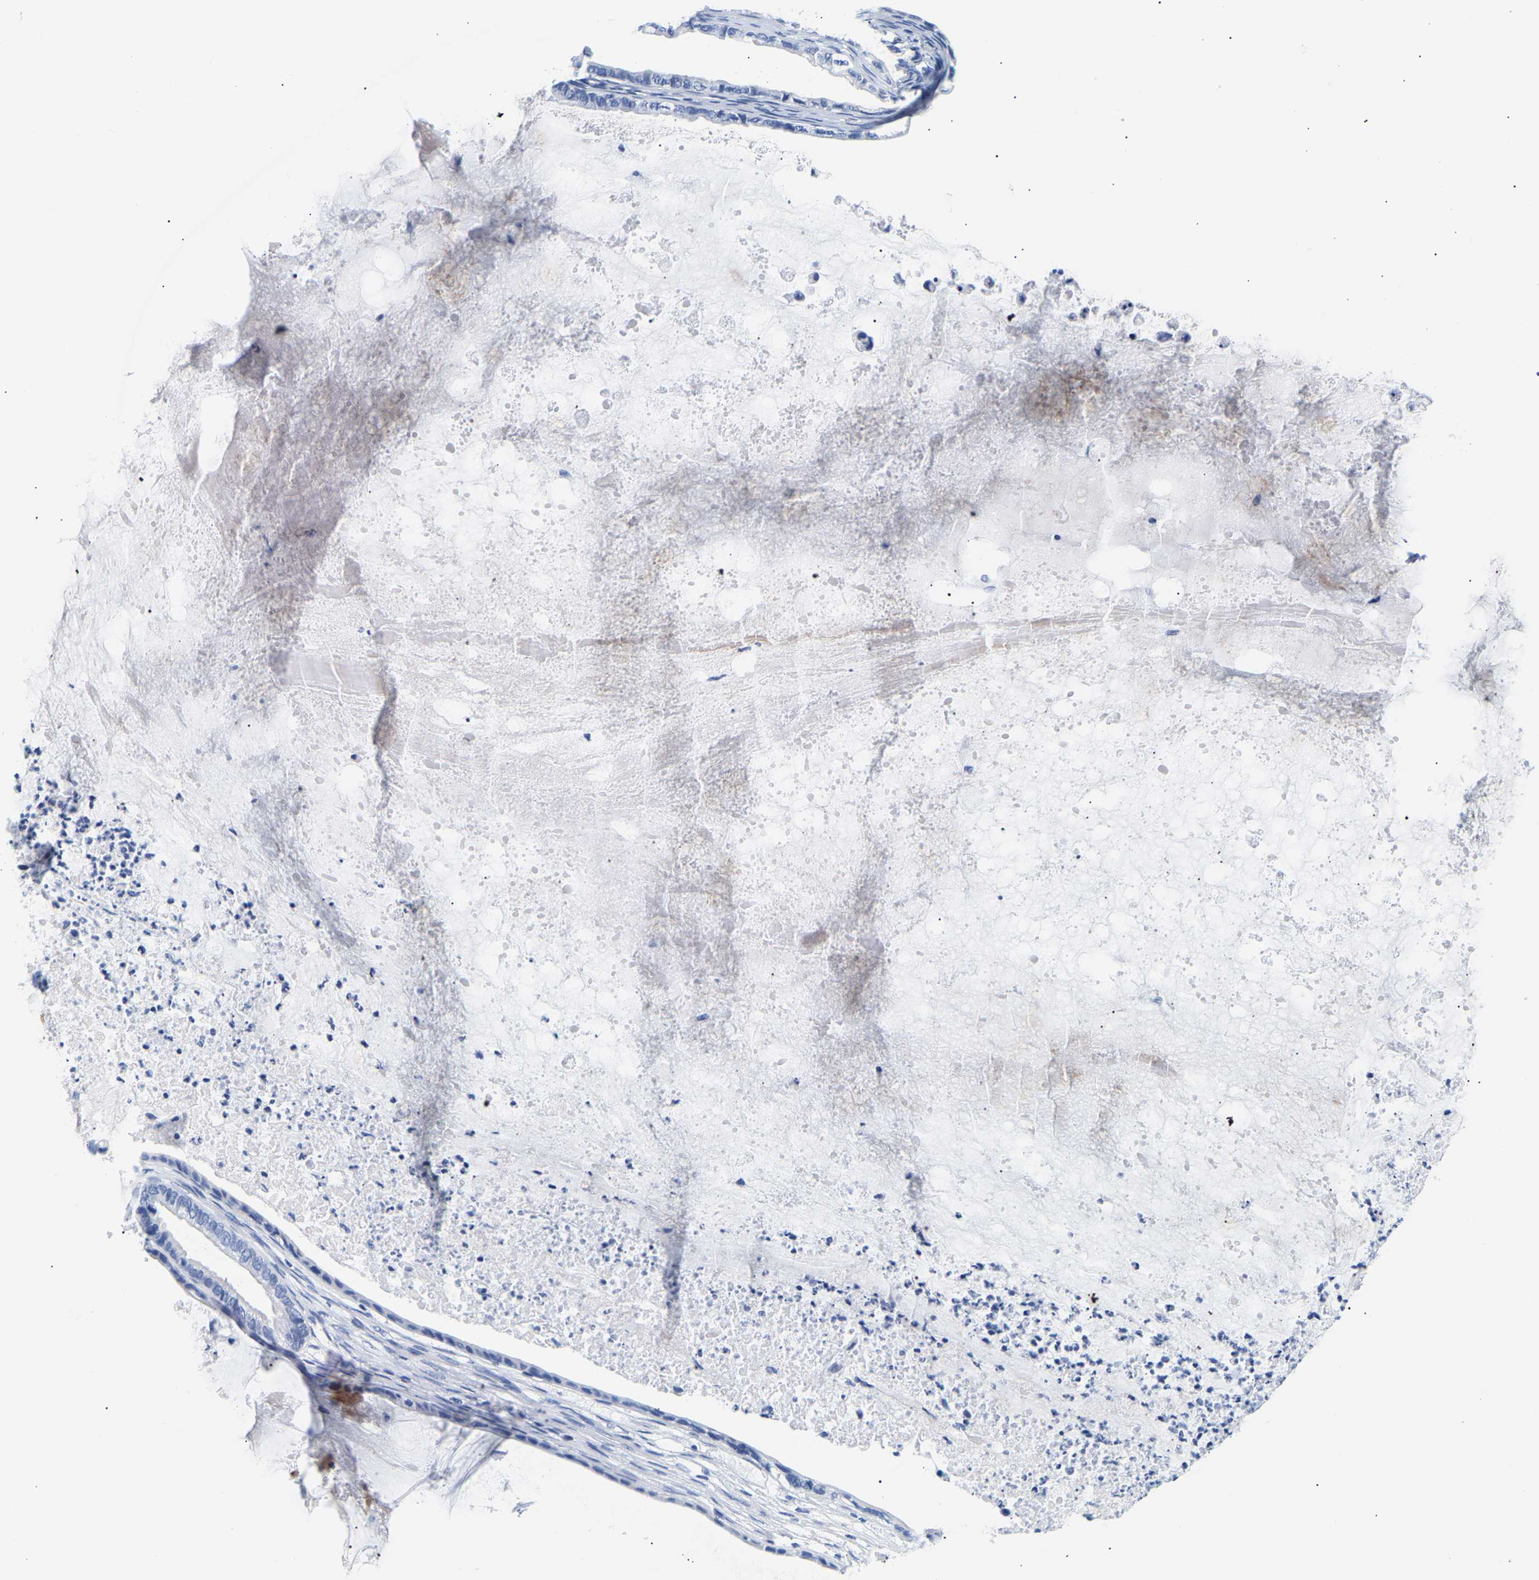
{"staining": {"intensity": "negative", "quantity": "none", "location": "none"}, "tissue": "ovarian cancer", "cell_type": "Tumor cells", "image_type": "cancer", "snomed": [{"axis": "morphology", "description": "Cystadenocarcinoma, mucinous, NOS"}, {"axis": "topography", "description": "Ovary"}], "caption": "The micrograph demonstrates no significant expression in tumor cells of mucinous cystadenocarcinoma (ovarian). (DAB immunohistochemistry (IHC) visualized using brightfield microscopy, high magnification).", "gene": "SPINK2", "patient": {"sex": "female", "age": 80}}